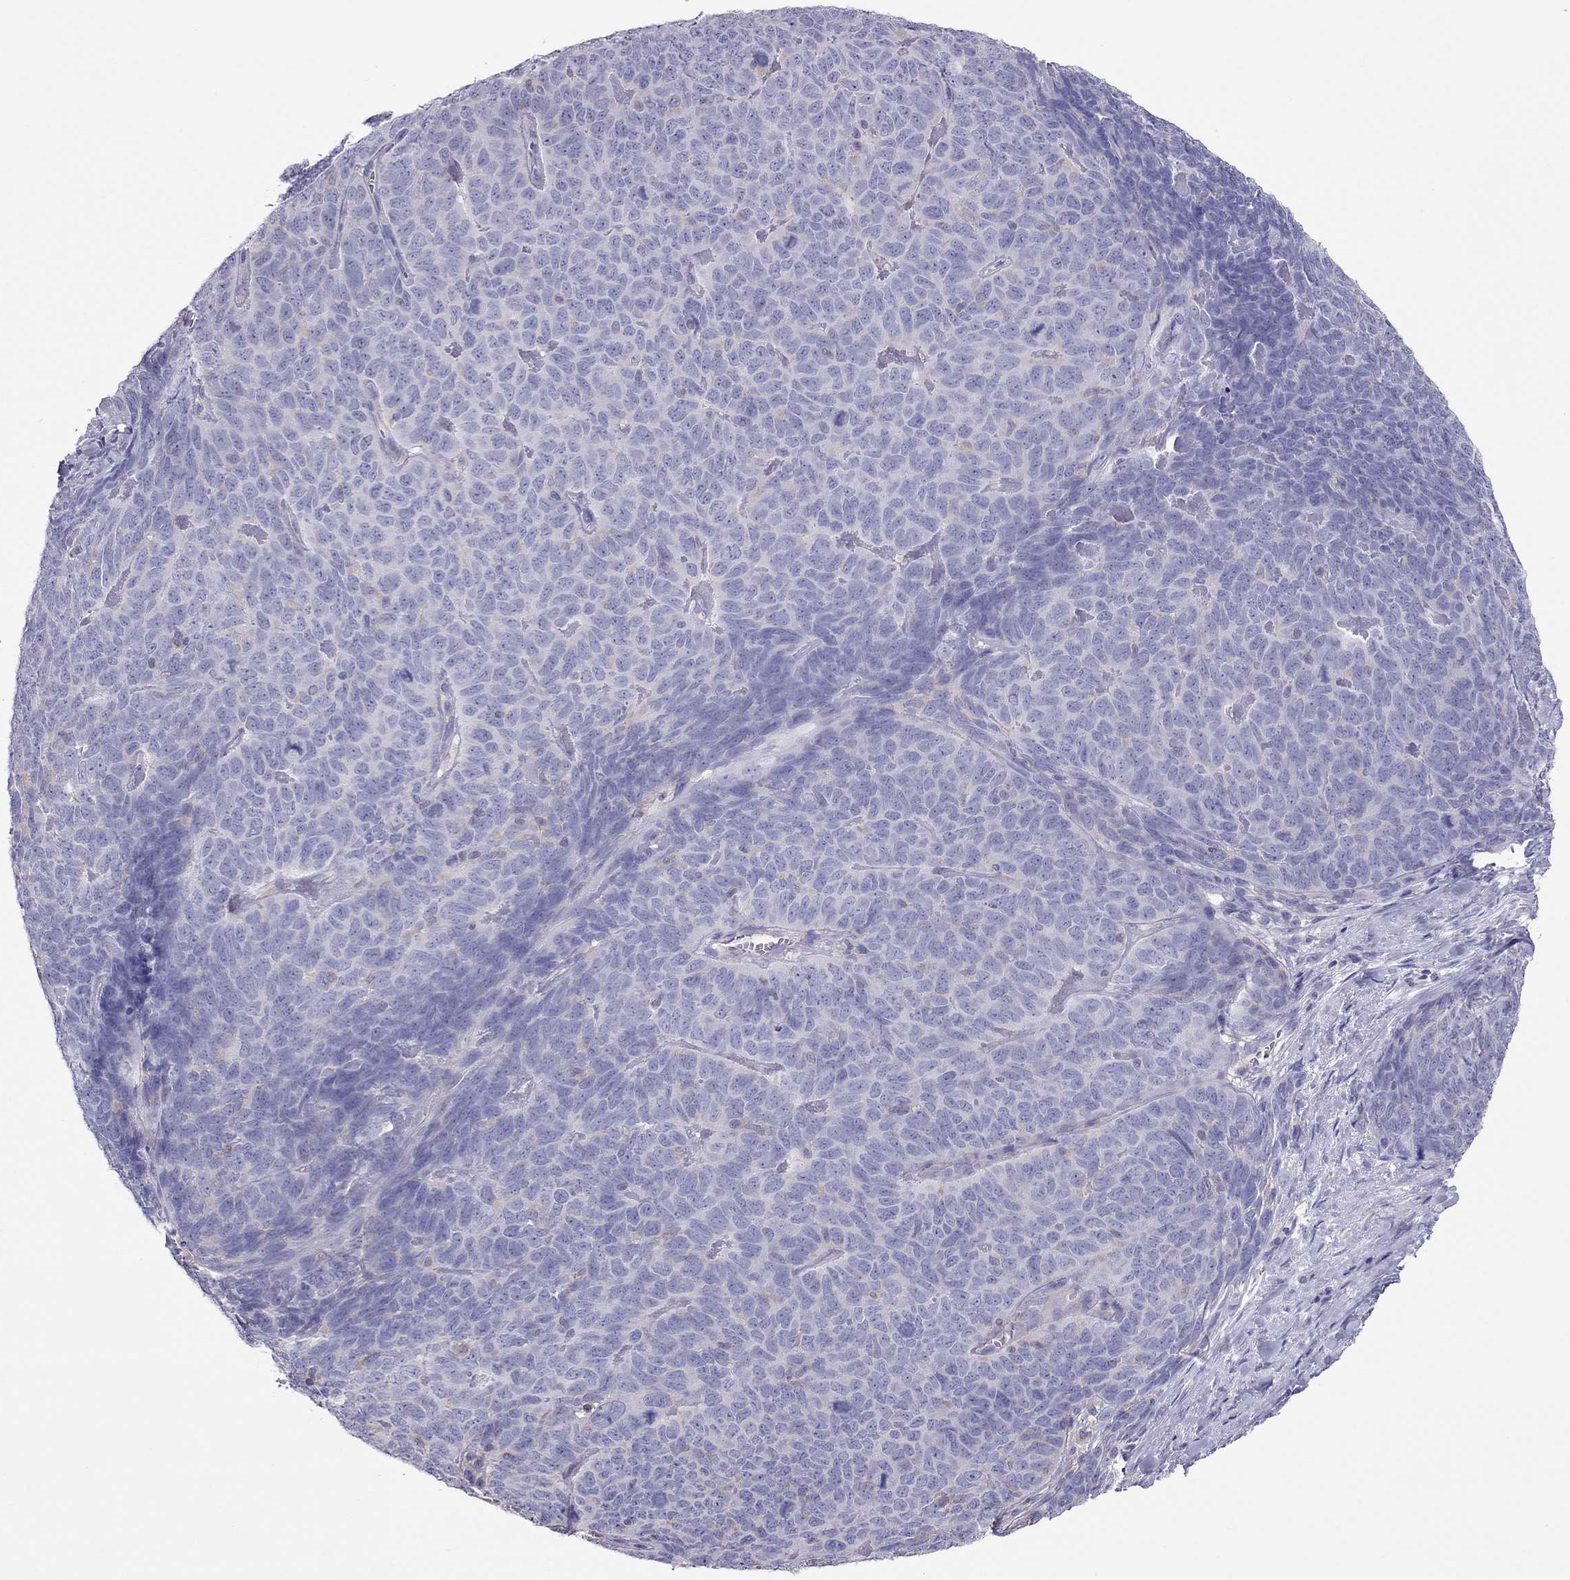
{"staining": {"intensity": "negative", "quantity": "none", "location": "none"}, "tissue": "skin cancer", "cell_type": "Tumor cells", "image_type": "cancer", "snomed": [{"axis": "morphology", "description": "Squamous cell carcinoma, NOS"}, {"axis": "topography", "description": "Skin"}, {"axis": "topography", "description": "Anal"}], "caption": "Tumor cells are negative for protein expression in human skin cancer.", "gene": "TEX22", "patient": {"sex": "female", "age": 51}}